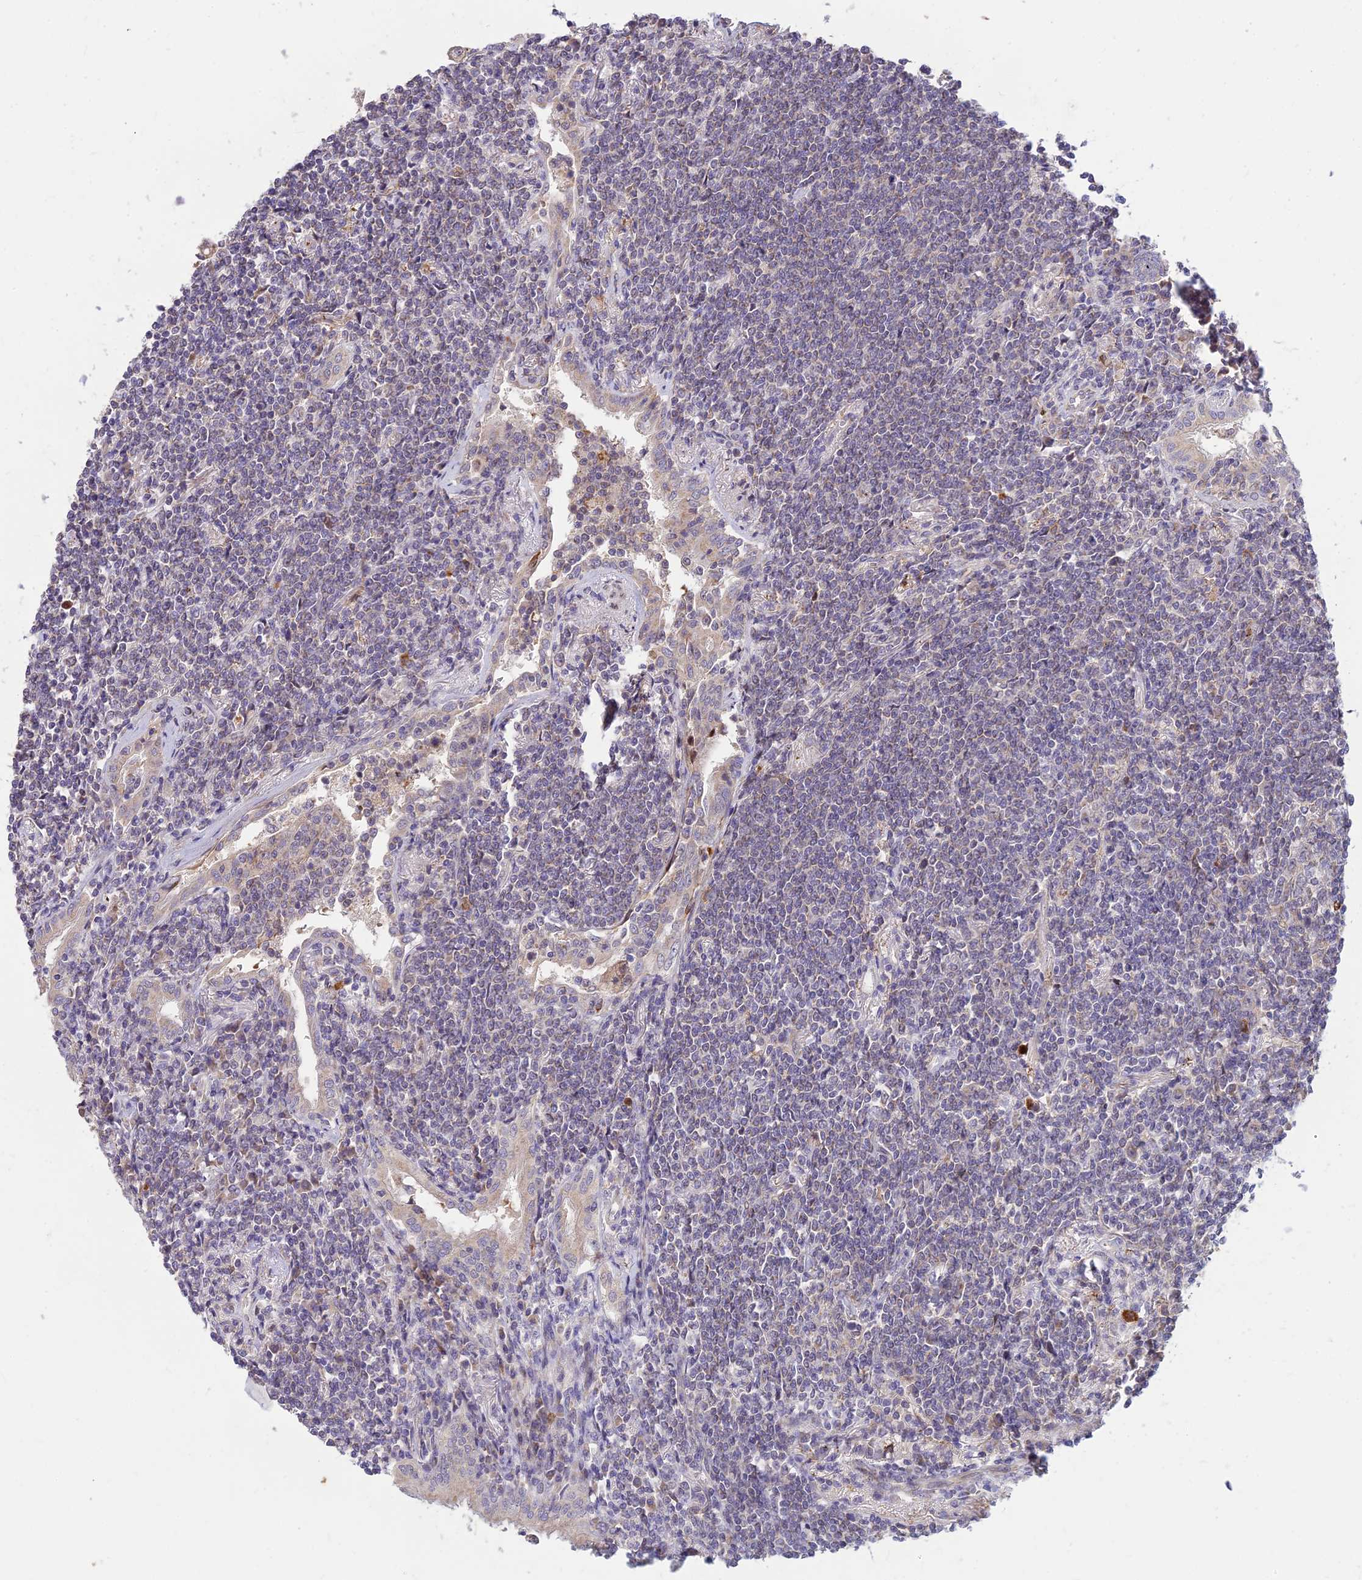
{"staining": {"intensity": "negative", "quantity": "none", "location": "none"}, "tissue": "lymphoma", "cell_type": "Tumor cells", "image_type": "cancer", "snomed": [{"axis": "morphology", "description": "Malignant lymphoma, non-Hodgkin's type, Low grade"}, {"axis": "topography", "description": "Lung"}], "caption": "Lymphoma was stained to show a protein in brown. There is no significant positivity in tumor cells. (Stains: DAB (3,3'-diaminobenzidine) IHC with hematoxylin counter stain, Microscopy: brightfield microscopy at high magnification).", "gene": "ASPDH", "patient": {"sex": "female", "age": 71}}